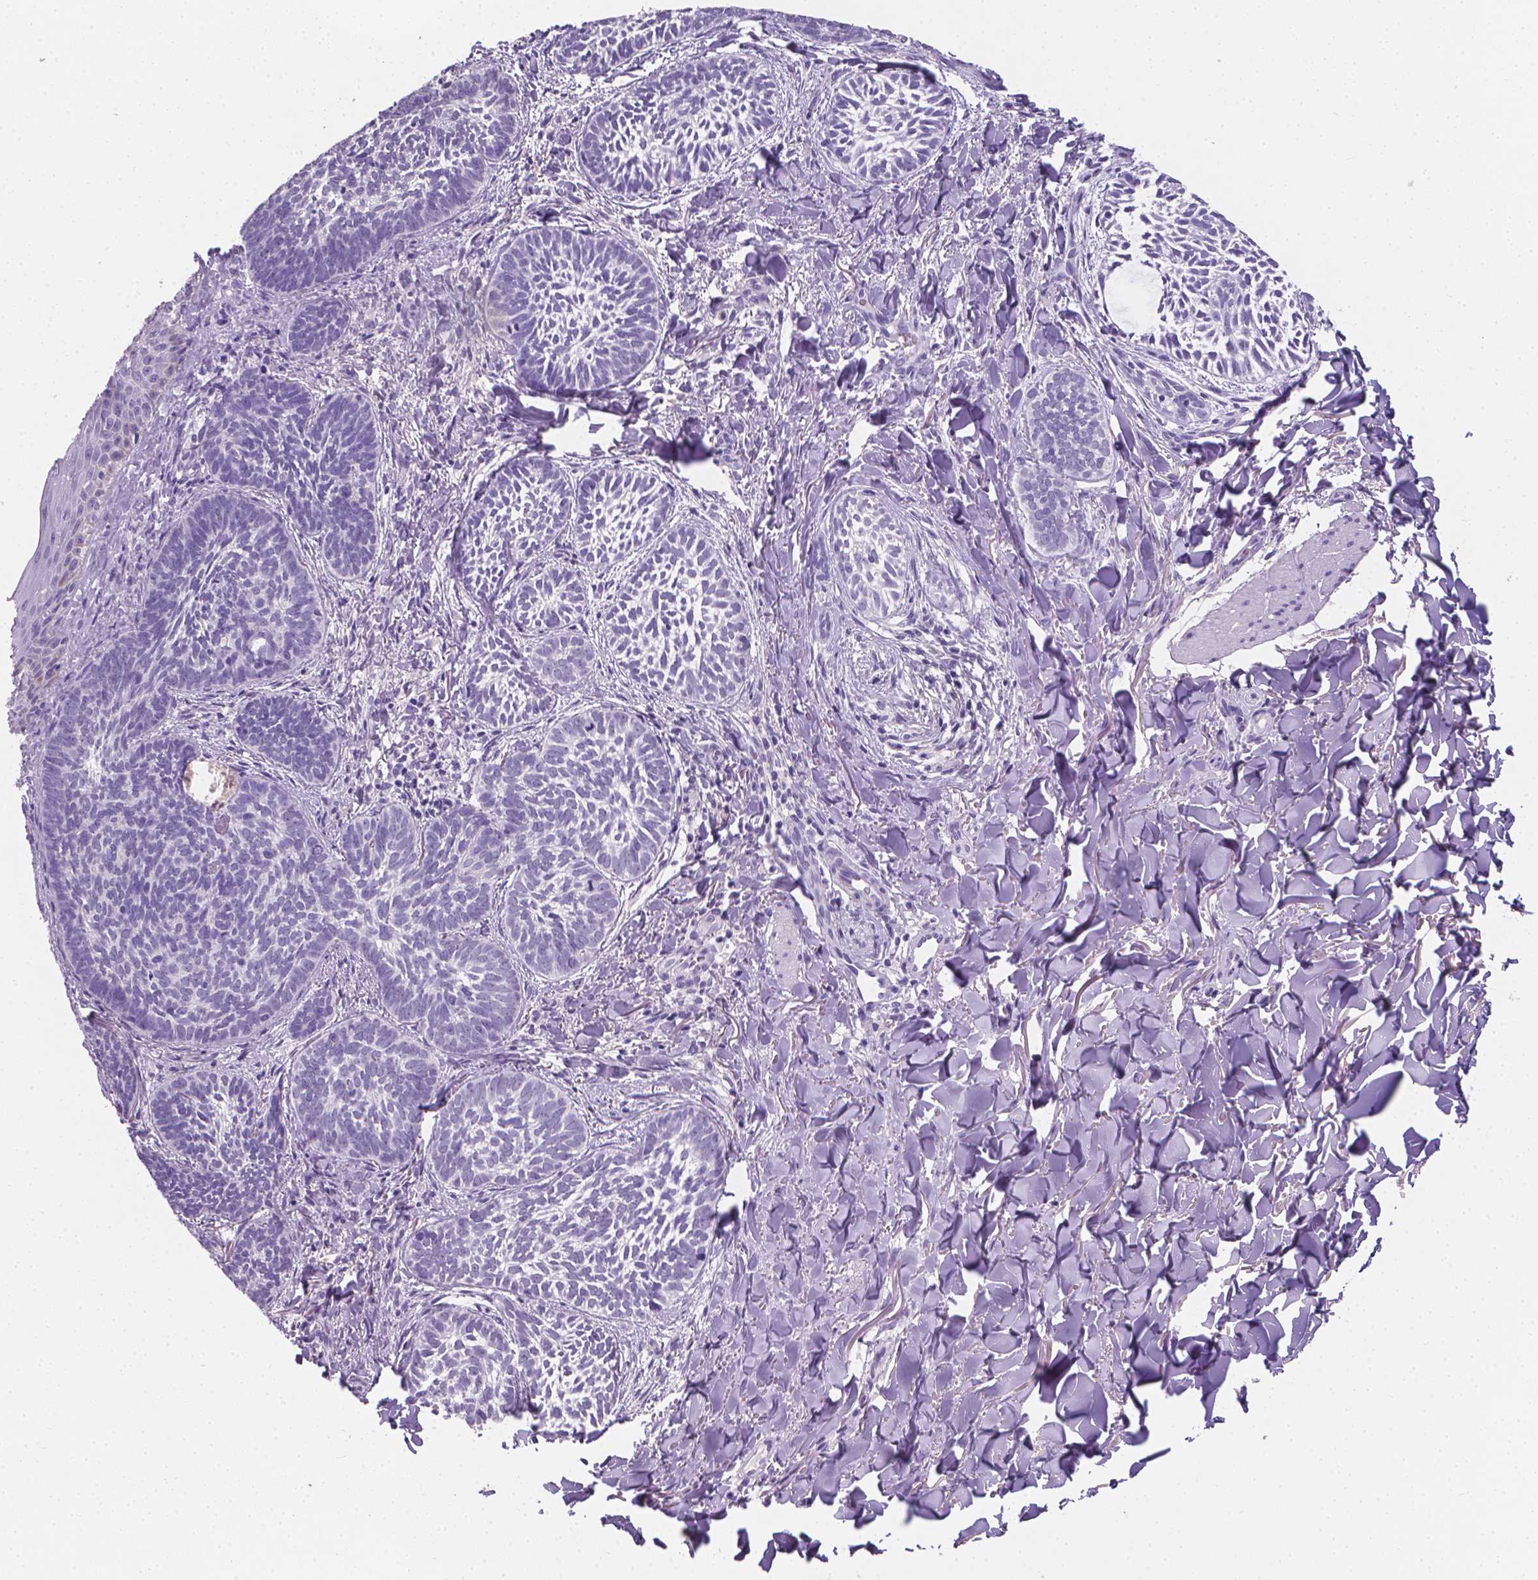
{"staining": {"intensity": "negative", "quantity": "none", "location": "none"}, "tissue": "skin cancer", "cell_type": "Tumor cells", "image_type": "cancer", "snomed": [{"axis": "morphology", "description": "Normal tissue, NOS"}, {"axis": "morphology", "description": "Basal cell carcinoma"}, {"axis": "topography", "description": "Skin"}], "caption": "There is no significant expression in tumor cells of skin cancer (basal cell carcinoma).", "gene": "XPNPEP2", "patient": {"sex": "male", "age": 46}}